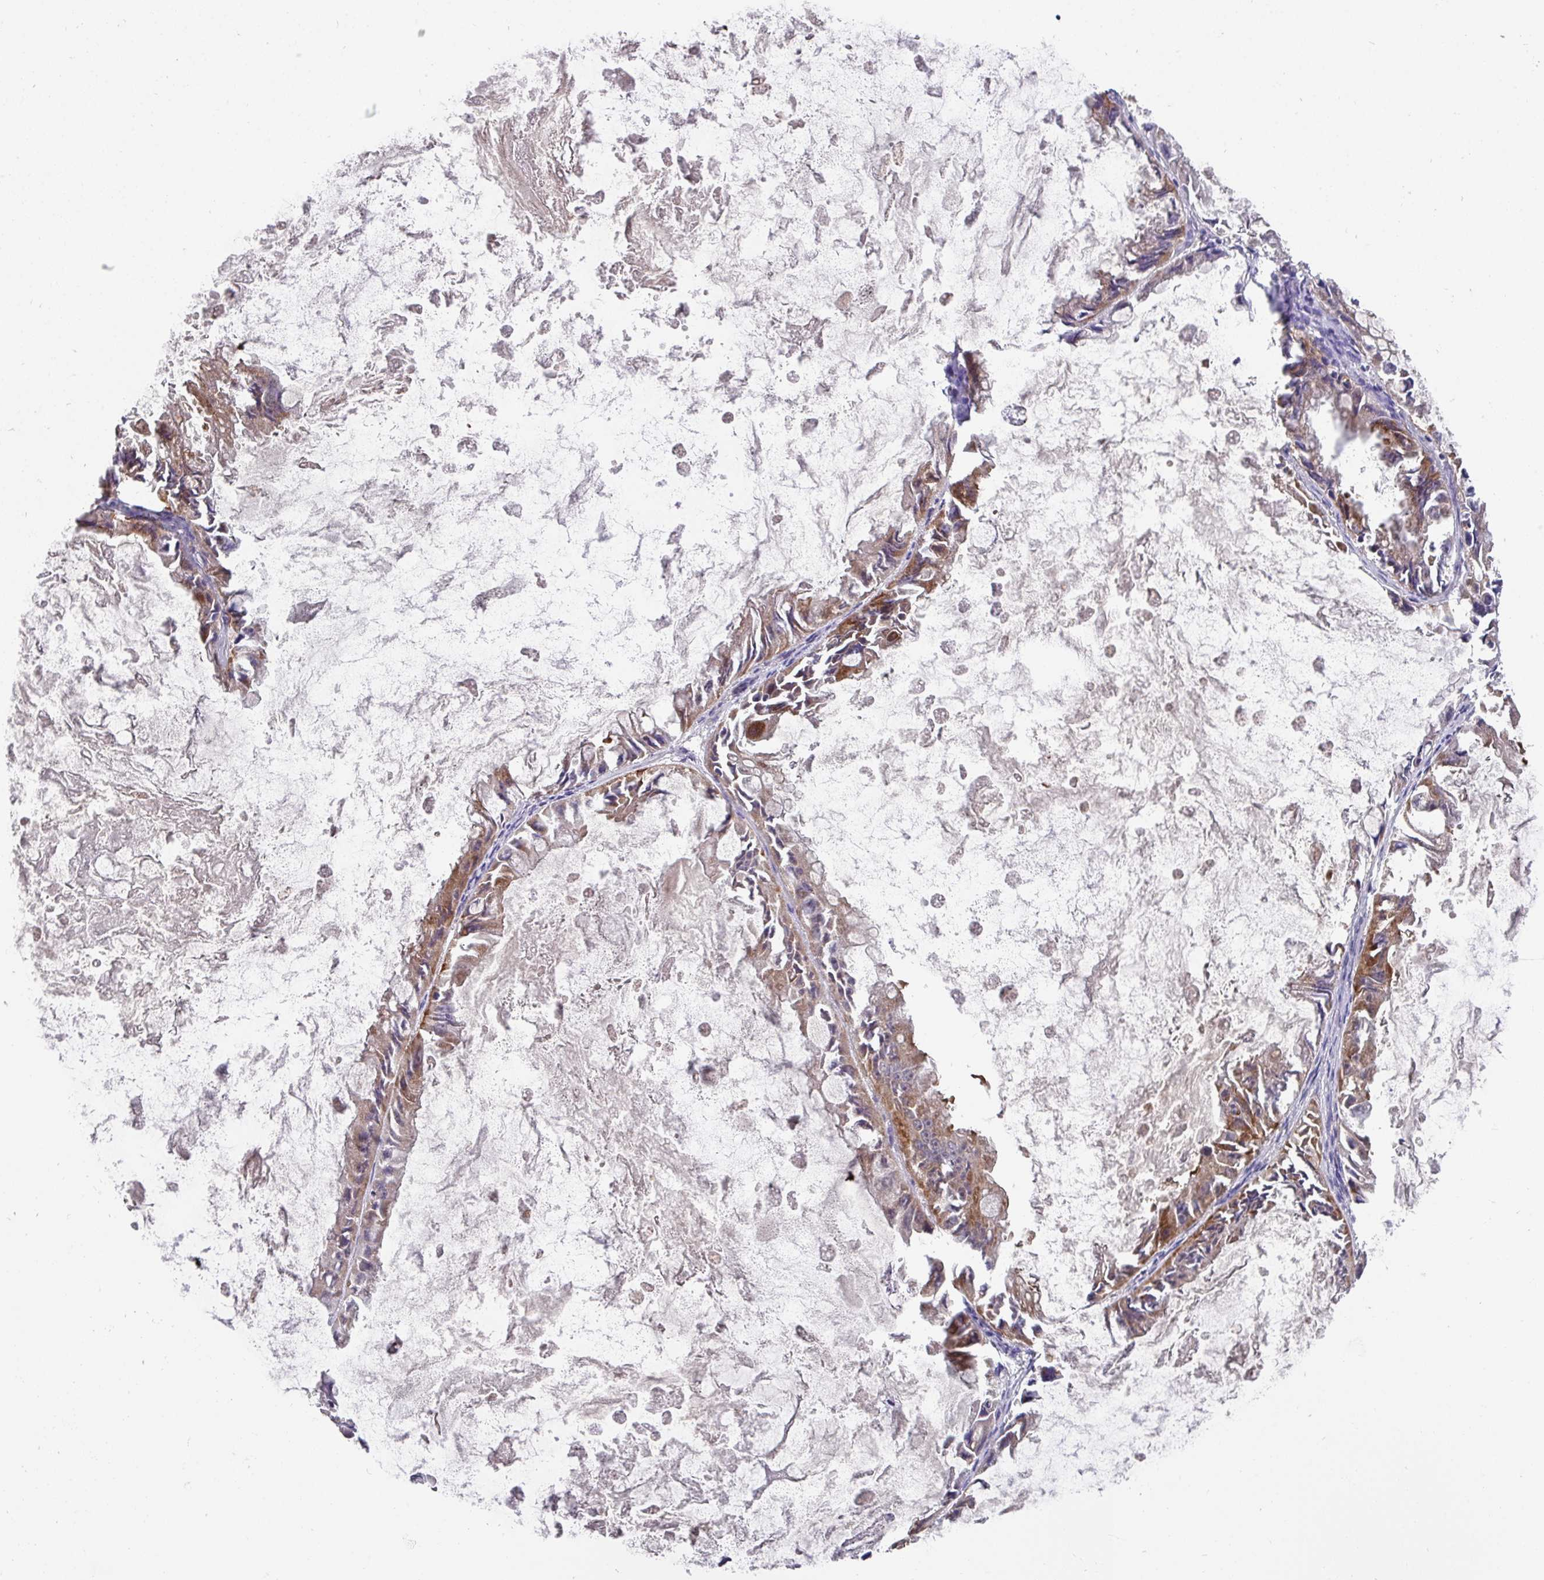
{"staining": {"intensity": "moderate", "quantity": "25%-75%", "location": "cytoplasmic/membranous"}, "tissue": "ovarian cancer", "cell_type": "Tumor cells", "image_type": "cancer", "snomed": [{"axis": "morphology", "description": "Cystadenocarcinoma, mucinous, NOS"}, {"axis": "topography", "description": "Ovary"}], "caption": "Immunohistochemistry (IHC) micrograph of ovarian mucinous cystadenocarcinoma stained for a protein (brown), which reveals medium levels of moderate cytoplasmic/membranous expression in about 25%-75% of tumor cells.", "gene": "EIF4B", "patient": {"sex": "female", "age": 61}}